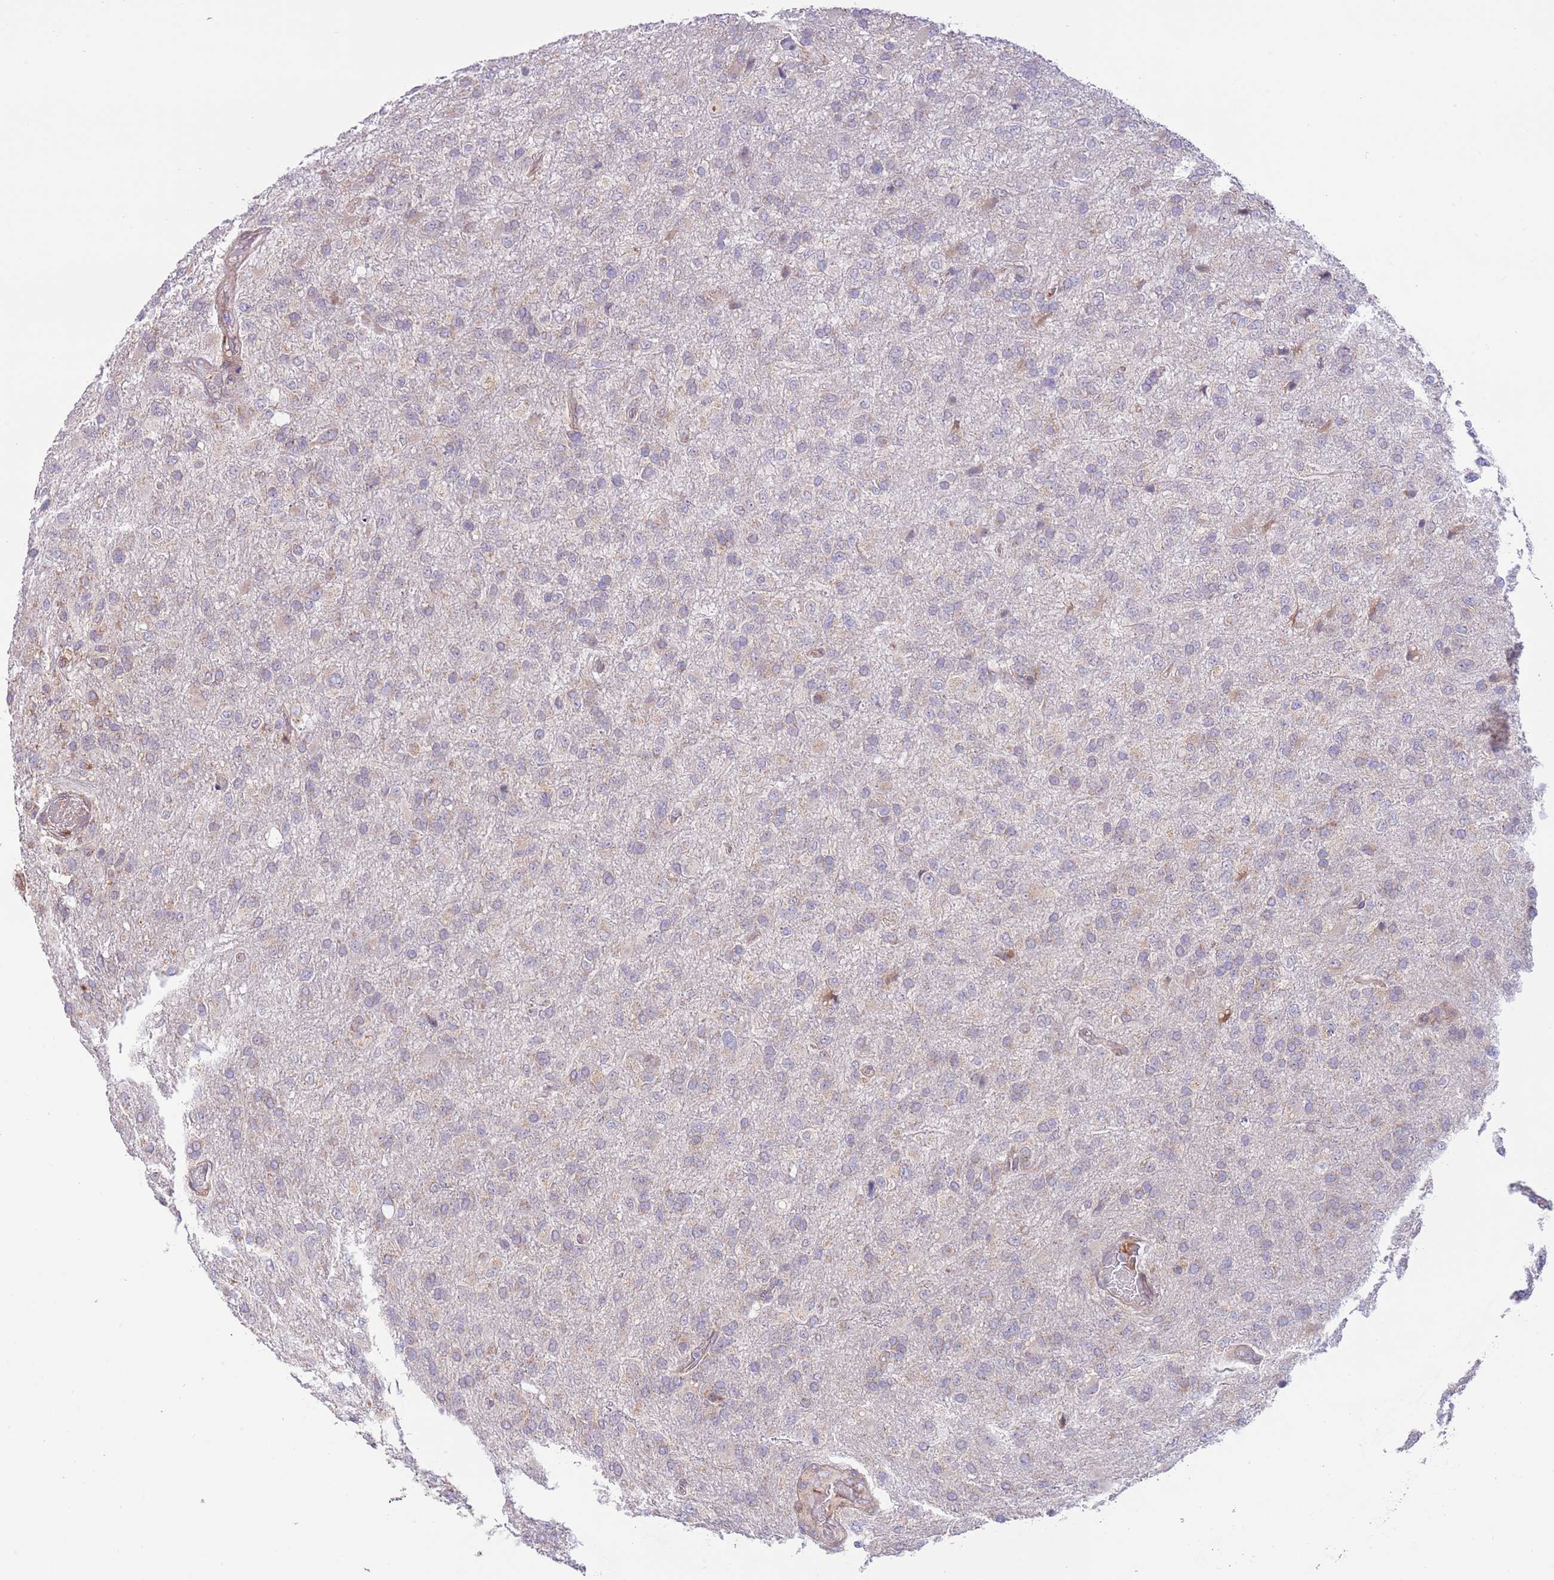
{"staining": {"intensity": "negative", "quantity": "none", "location": "none"}, "tissue": "glioma", "cell_type": "Tumor cells", "image_type": "cancer", "snomed": [{"axis": "morphology", "description": "Glioma, malignant, High grade"}, {"axis": "topography", "description": "Brain"}], "caption": "Immunohistochemistry micrograph of glioma stained for a protein (brown), which displays no positivity in tumor cells.", "gene": "DAND5", "patient": {"sex": "female", "age": 74}}